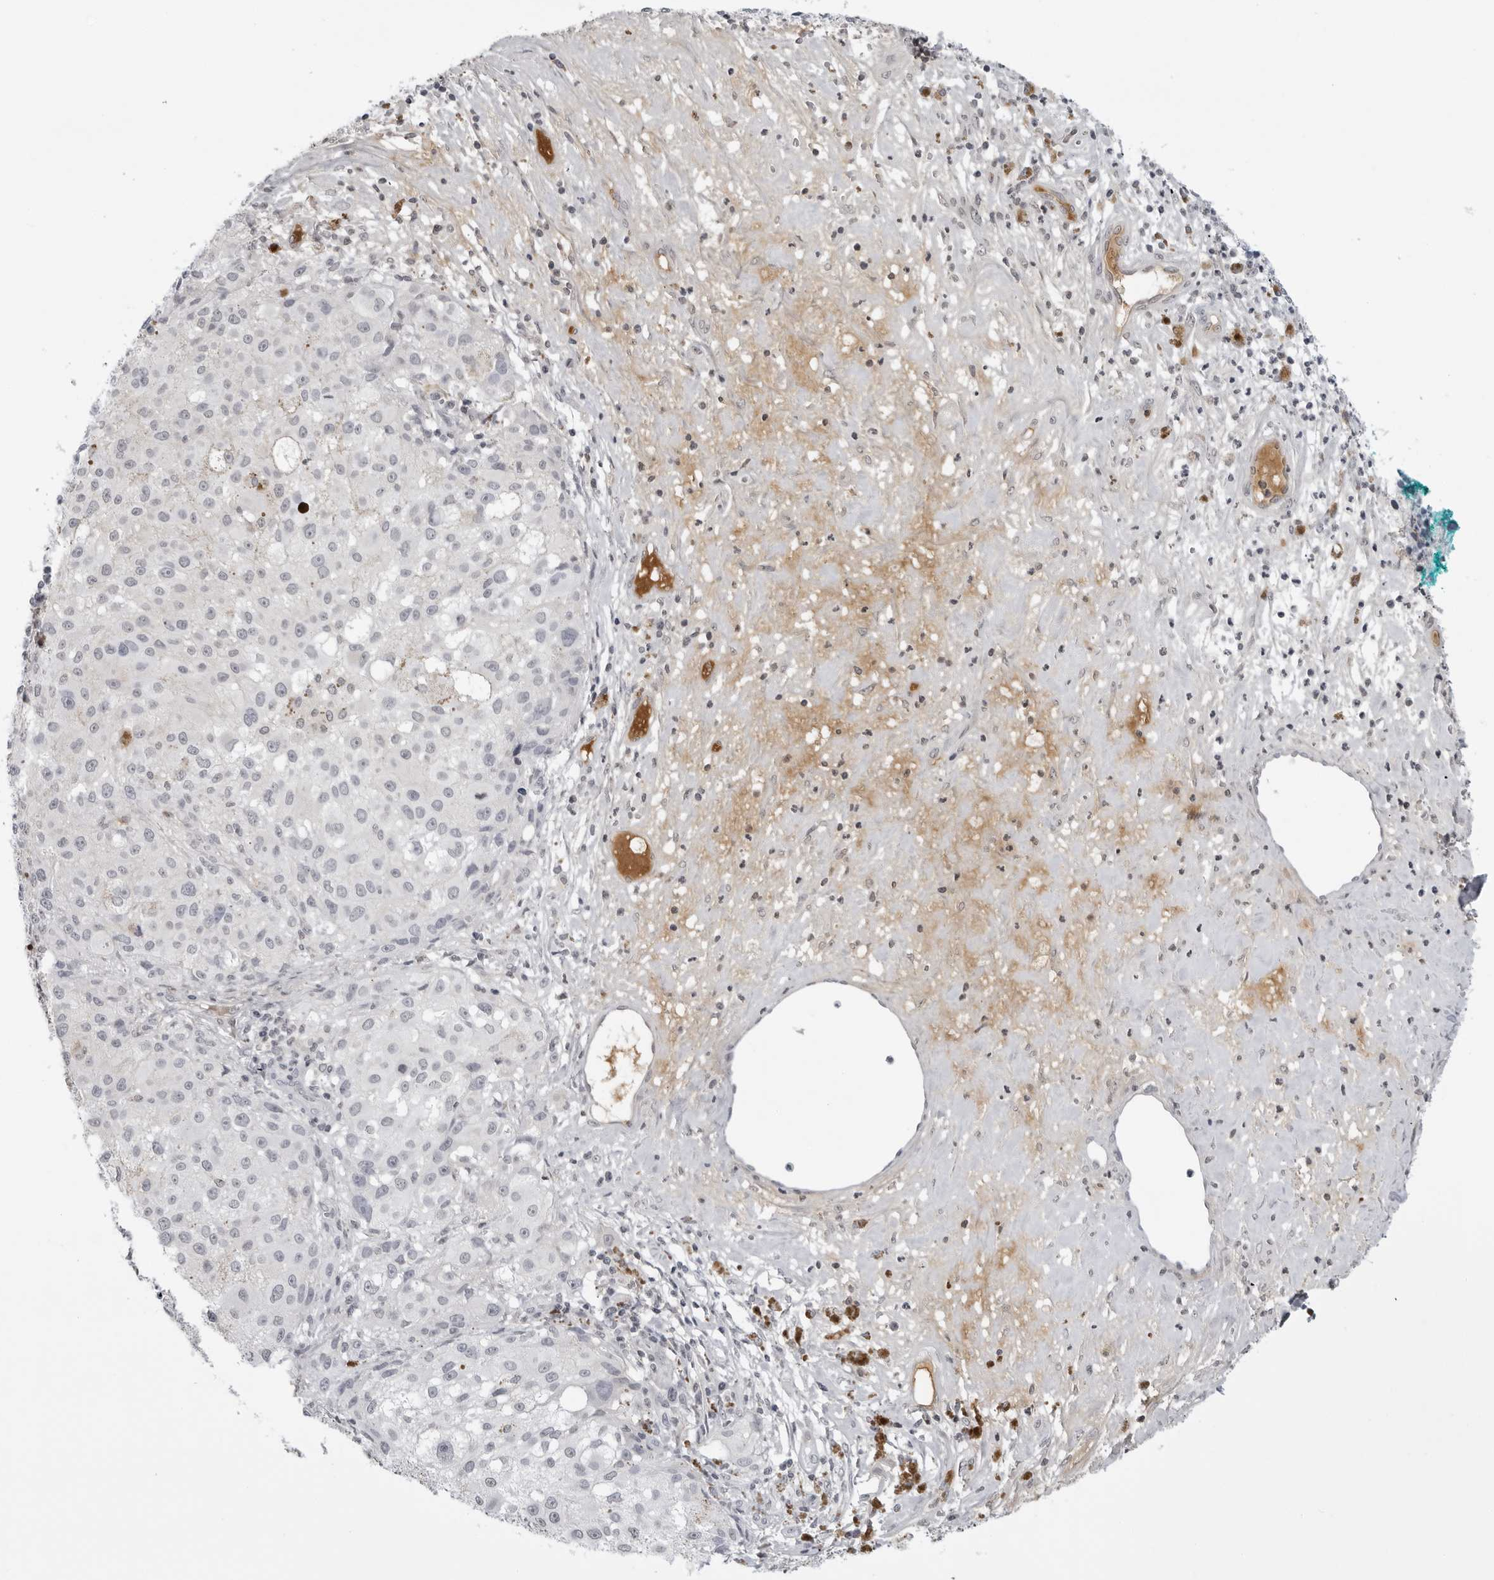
{"staining": {"intensity": "negative", "quantity": "none", "location": "none"}, "tissue": "melanoma", "cell_type": "Tumor cells", "image_type": "cancer", "snomed": [{"axis": "morphology", "description": "Necrosis, NOS"}, {"axis": "morphology", "description": "Malignant melanoma, NOS"}, {"axis": "topography", "description": "Skin"}], "caption": "A micrograph of human malignant melanoma is negative for staining in tumor cells.", "gene": "SERPINF2", "patient": {"sex": "female", "age": 87}}